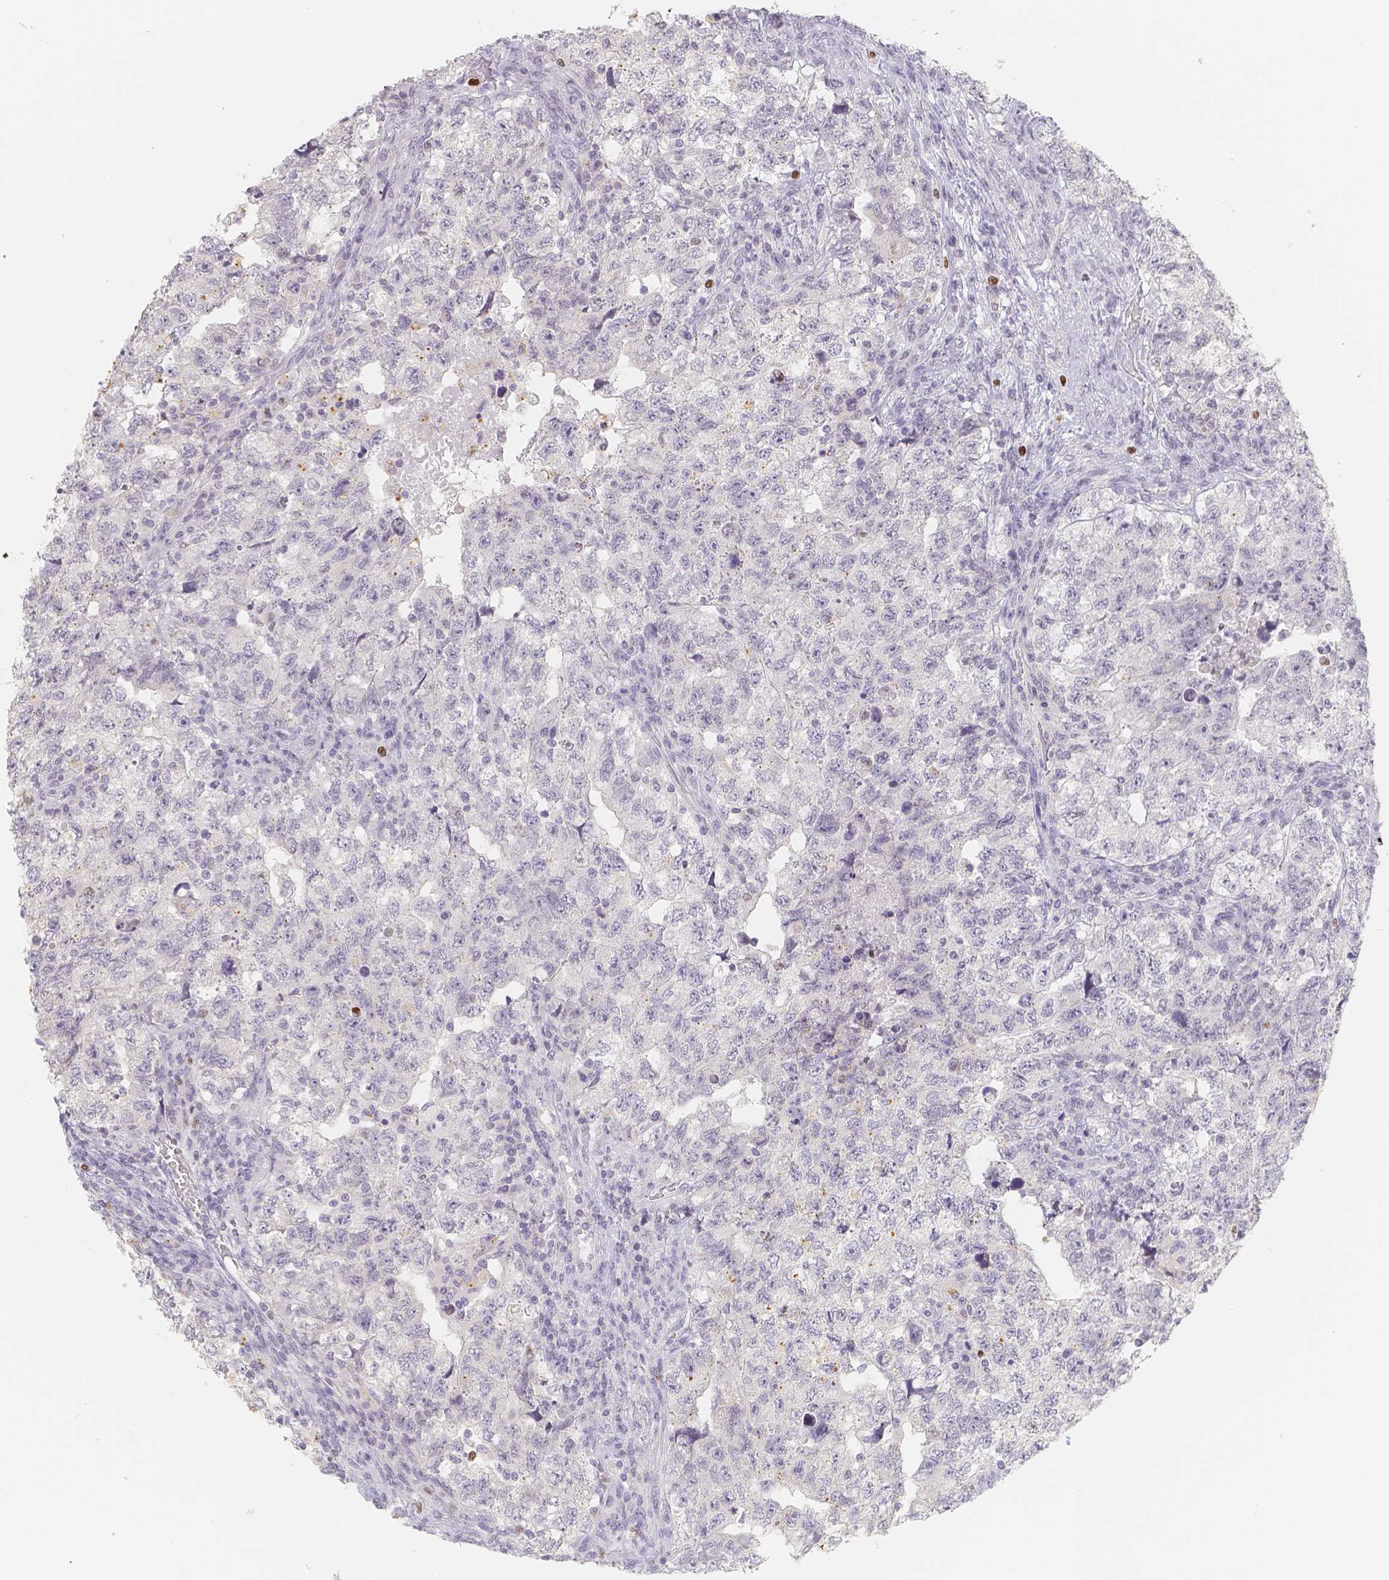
{"staining": {"intensity": "negative", "quantity": "none", "location": "none"}, "tissue": "testis cancer", "cell_type": "Tumor cells", "image_type": "cancer", "snomed": [{"axis": "morphology", "description": "Carcinoma, Embryonal, NOS"}, {"axis": "topography", "description": "Testis"}], "caption": "Immunohistochemical staining of human testis cancer (embryonal carcinoma) reveals no significant positivity in tumor cells. Brightfield microscopy of immunohistochemistry (IHC) stained with DAB (brown) and hematoxylin (blue), captured at high magnification.", "gene": "PADI4", "patient": {"sex": "male", "age": 36}}